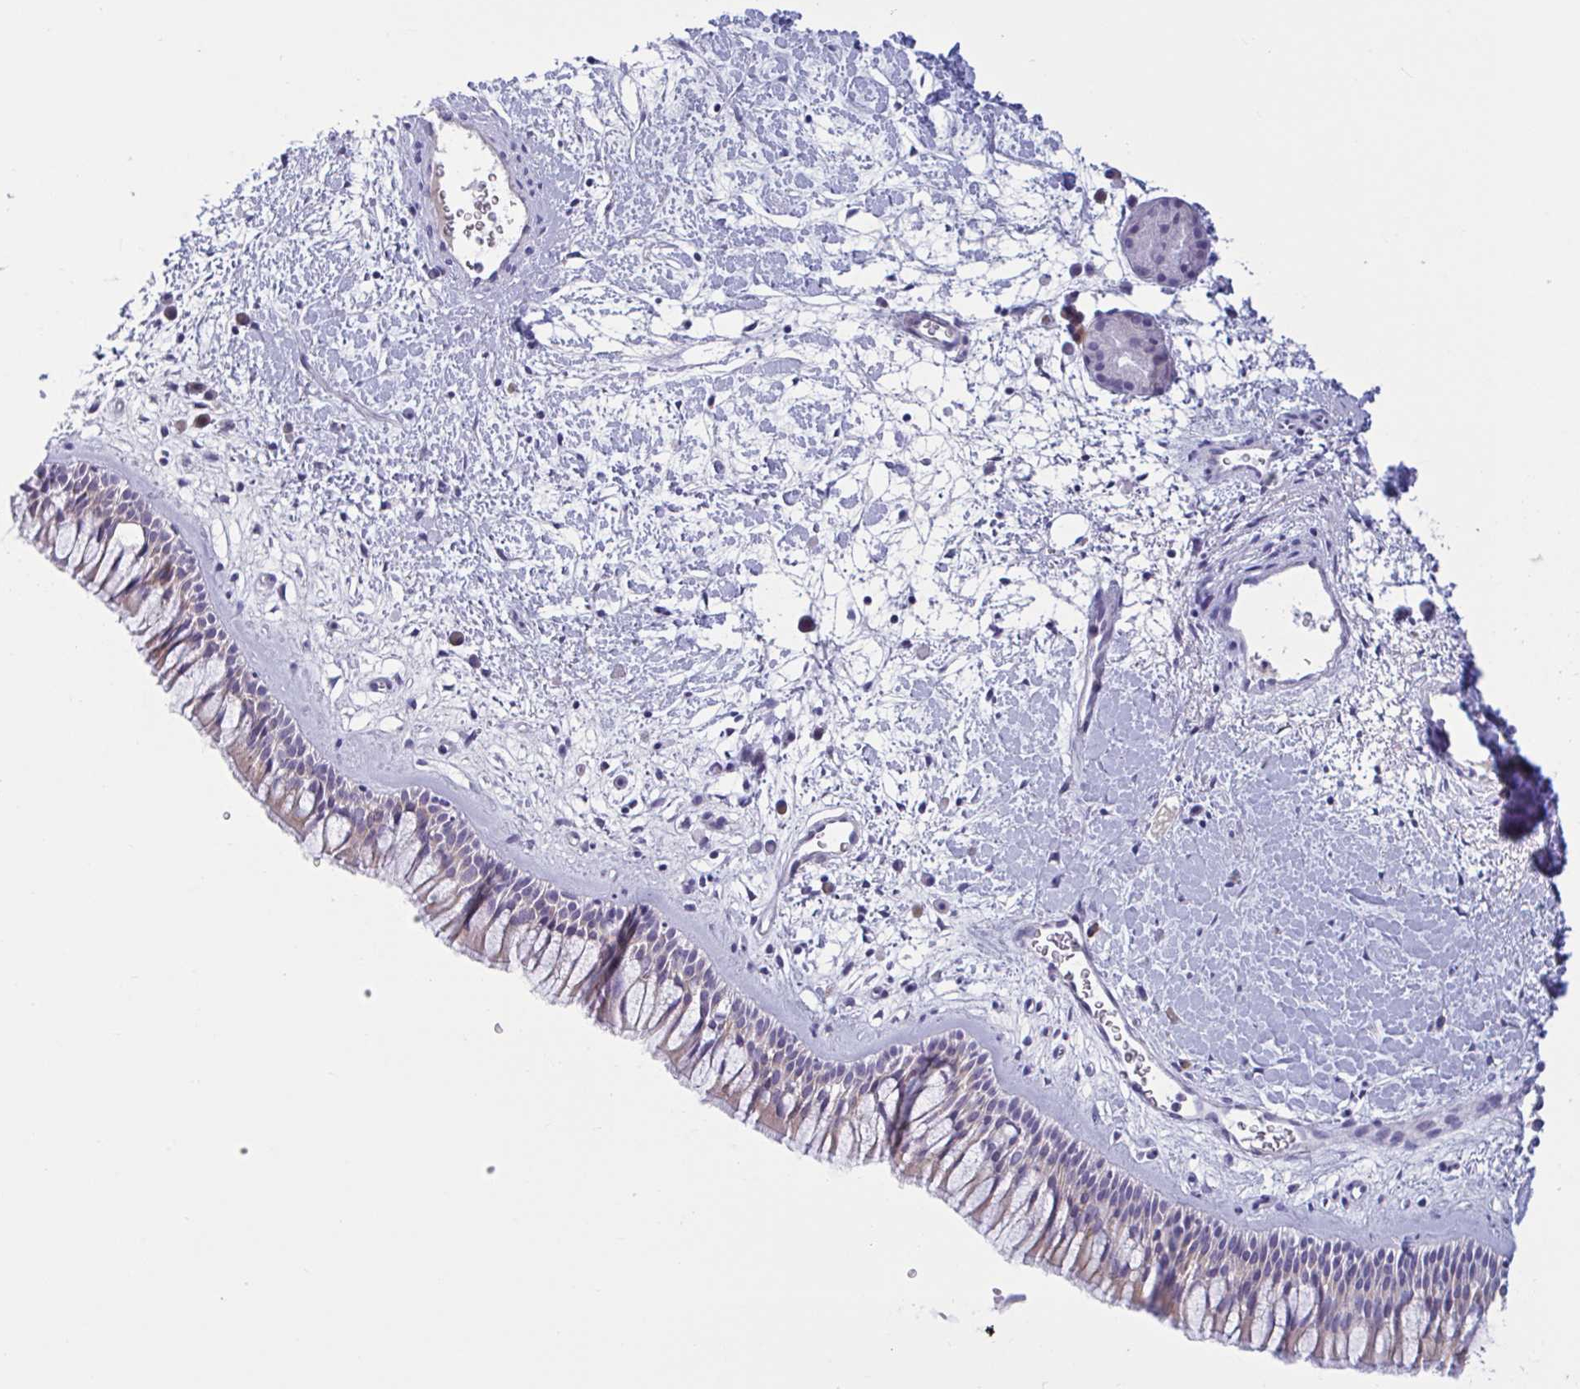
{"staining": {"intensity": "weak", "quantity": "<25%", "location": "cytoplasmic/membranous"}, "tissue": "nasopharynx", "cell_type": "Respiratory epithelial cells", "image_type": "normal", "snomed": [{"axis": "morphology", "description": "Normal tissue, NOS"}, {"axis": "topography", "description": "Nasopharynx"}], "caption": "Immunohistochemistry micrograph of unremarkable nasopharynx: nasopharynx stained with DAB displays no significant protein expression in respiratory epithelial cells.", "gene": "MS4A14", "patient": {"sex": "male", "age": 65}}